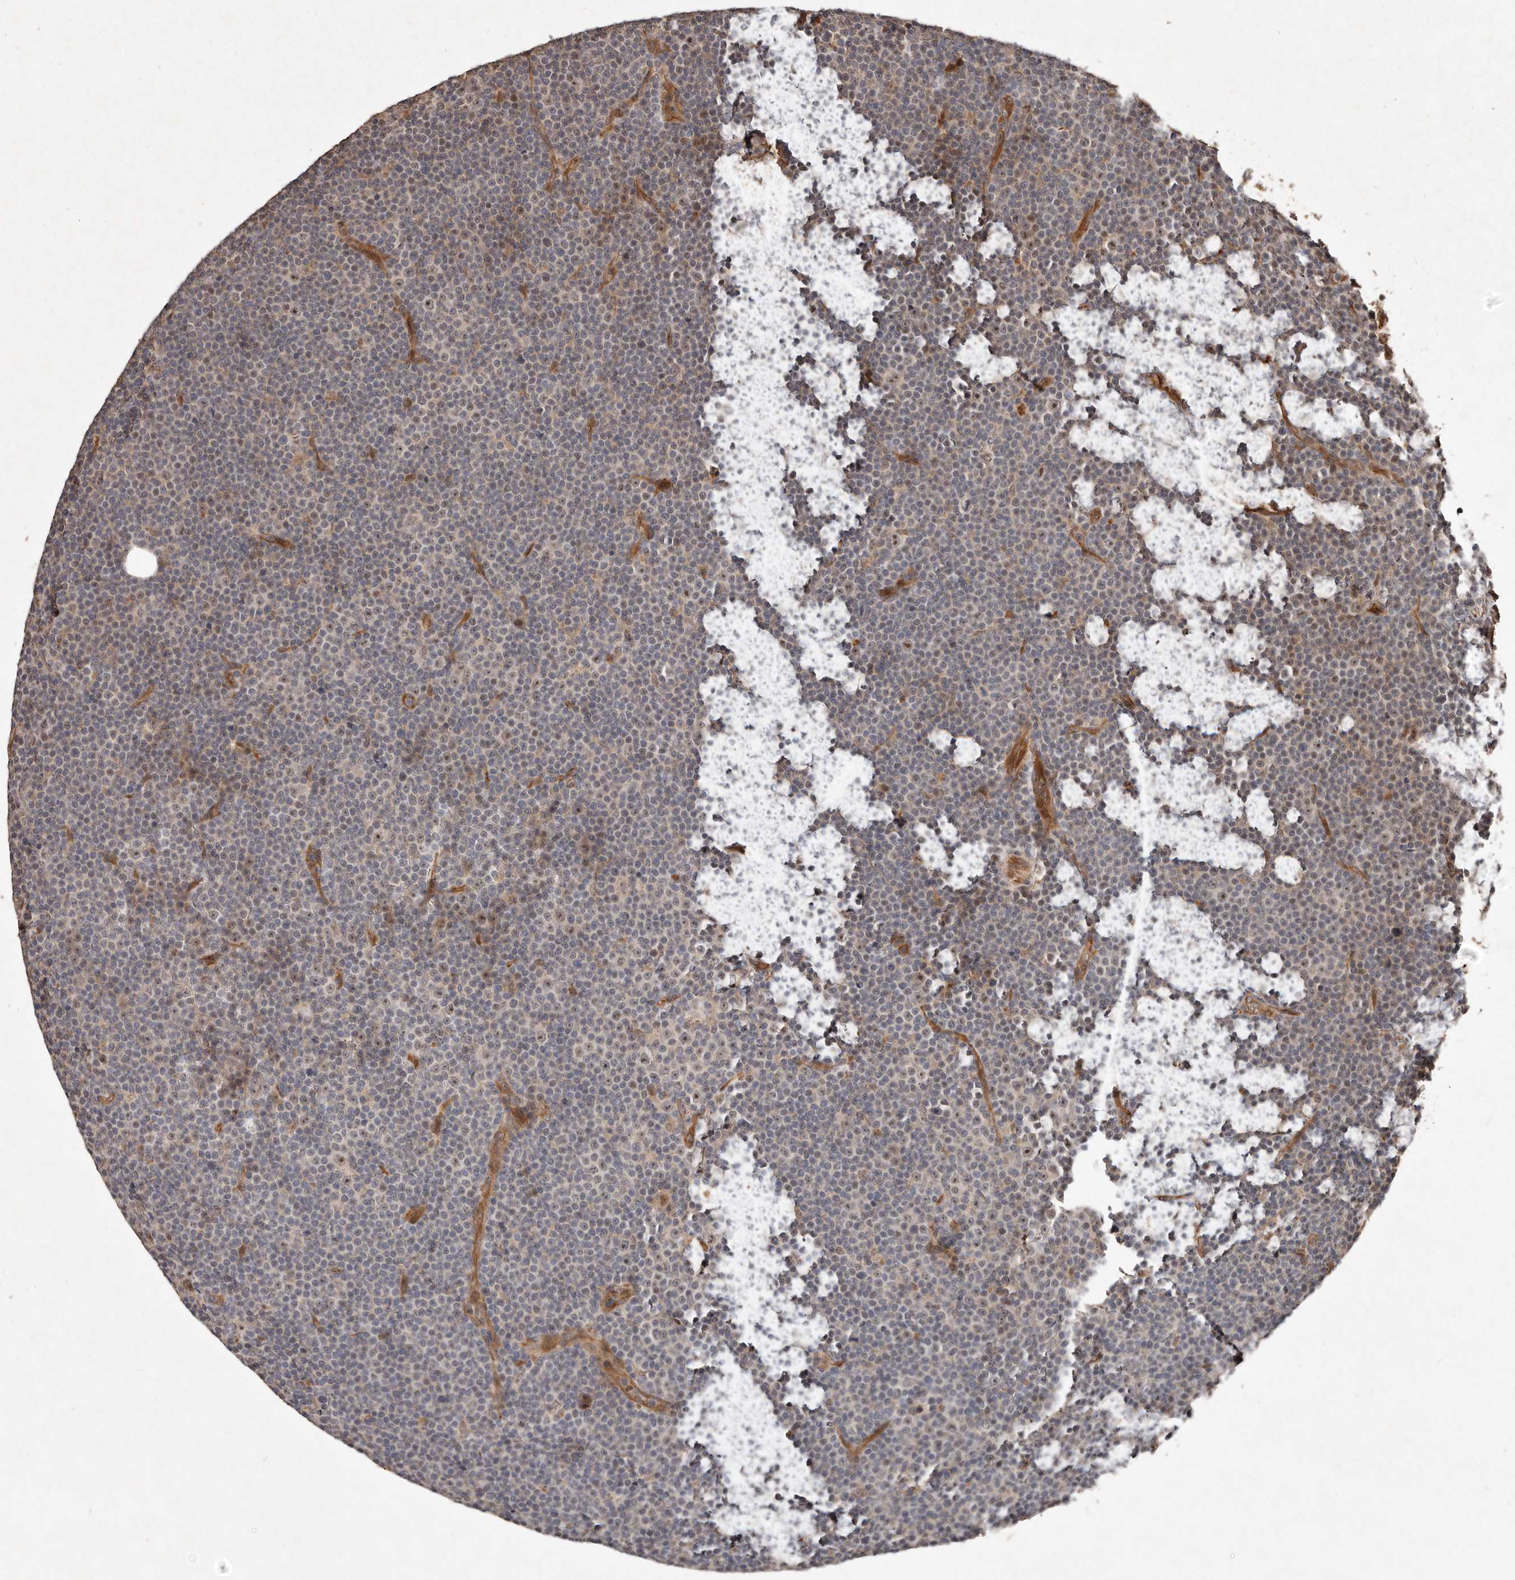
{"staining": {"intensity": "moderate", "quantity": "25%-75%", "location": "nuclear"}, "tissue": "lymphoma", "cell_type": "Tumor cells", "image_type": "cancer", "snomed": [{"axis": "morphology", "description": "Malignant lymphoma, non-Hodgkin's type, Low grade"}, {"axis": "topography", "description": "Lymph node"}], "caption": "Protein expression analysis of human lymphoma reveals moderate nuclear staining in about 25%-75% of tumor cells.", "gene": "DIP2C", "patient": {"sex": "female", "age": 67}}